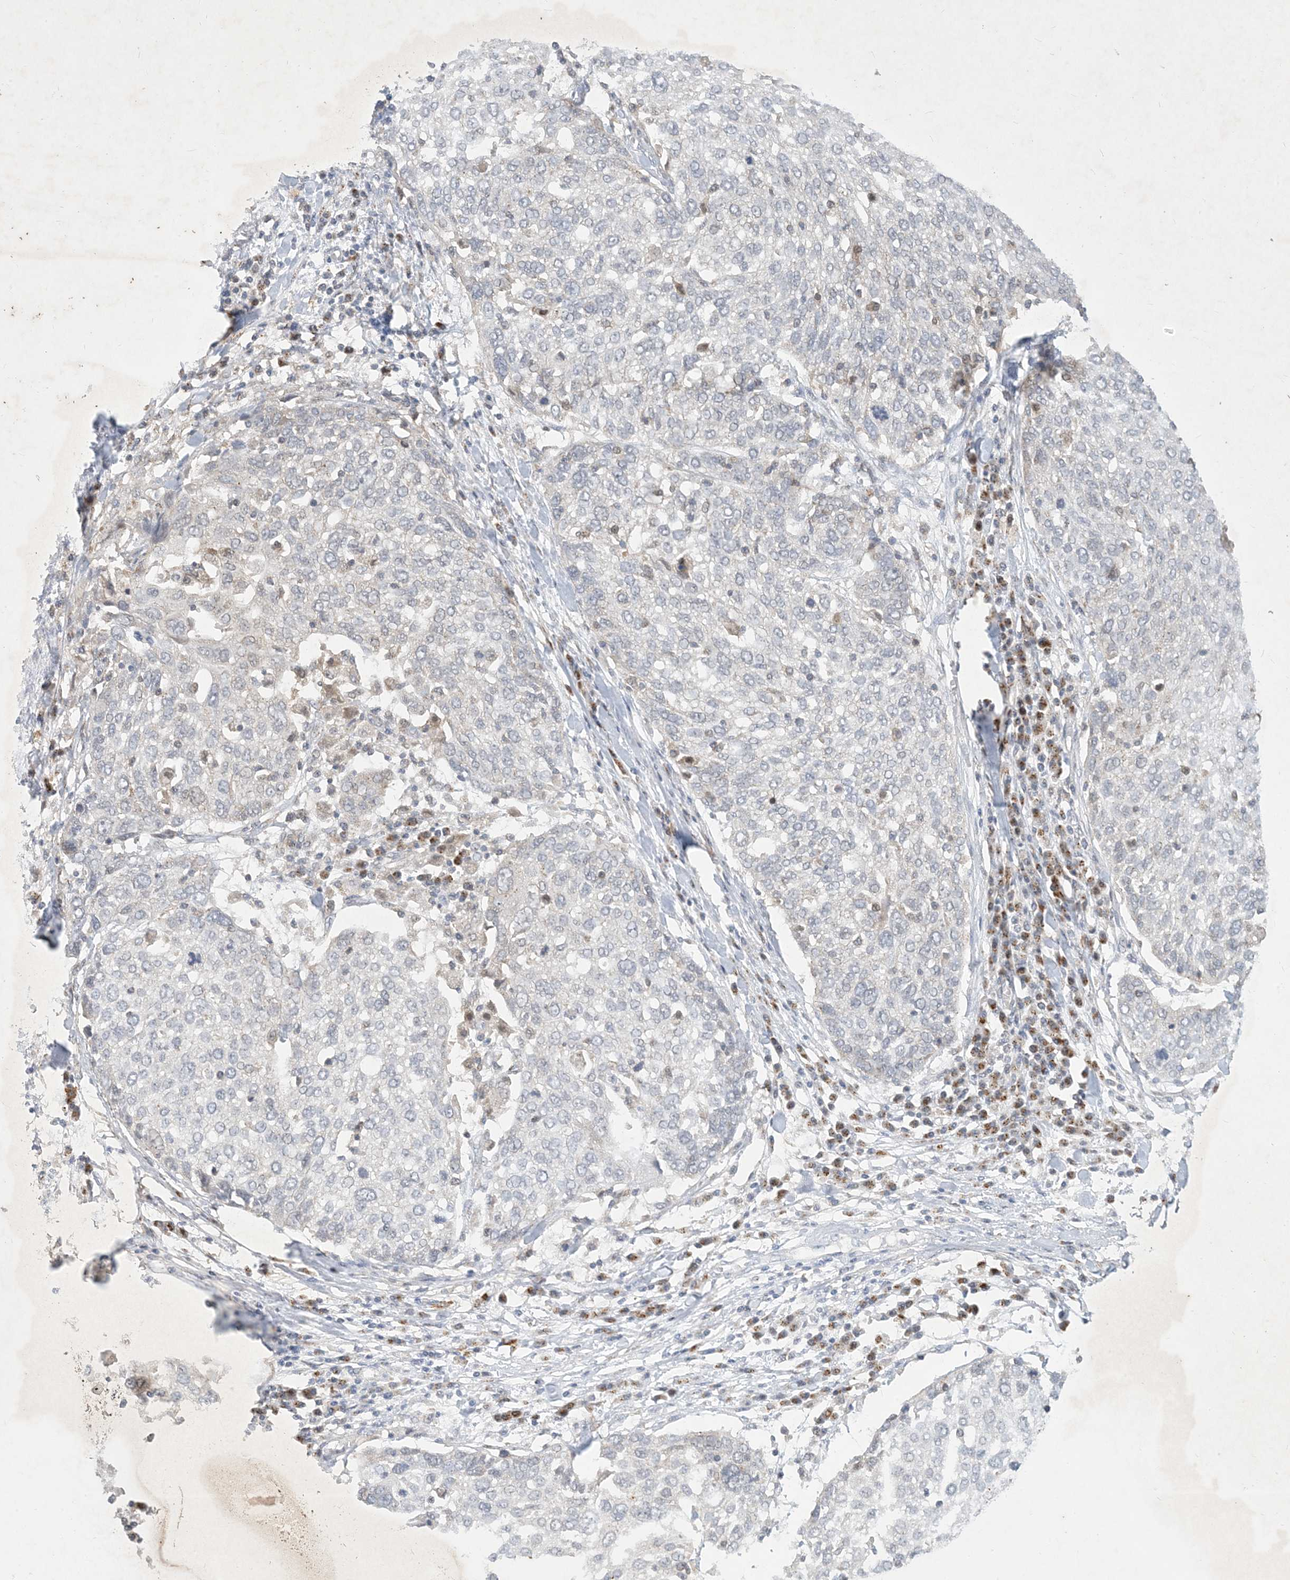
{"staining": {"intensity": "negative", "quantity": "none", "location": "none"}, "tissue": "lung cancer", "cell_type": "Tumor cells", "image_type": "cancer", "snomed": [{"axis": "morphology", "description": "Squamous cell carcinoma, NOS"}, {"axis": "topography", "description": "Lung"}], "caption": "High power microscopy image of an immunohistochemistry (IHC) histopathology image of squamous cell carcinoma (lung), revealing no significant staining in tumor cells.", "gene": "CCDC14", "patient": {"sex": "male", "age": 65}}